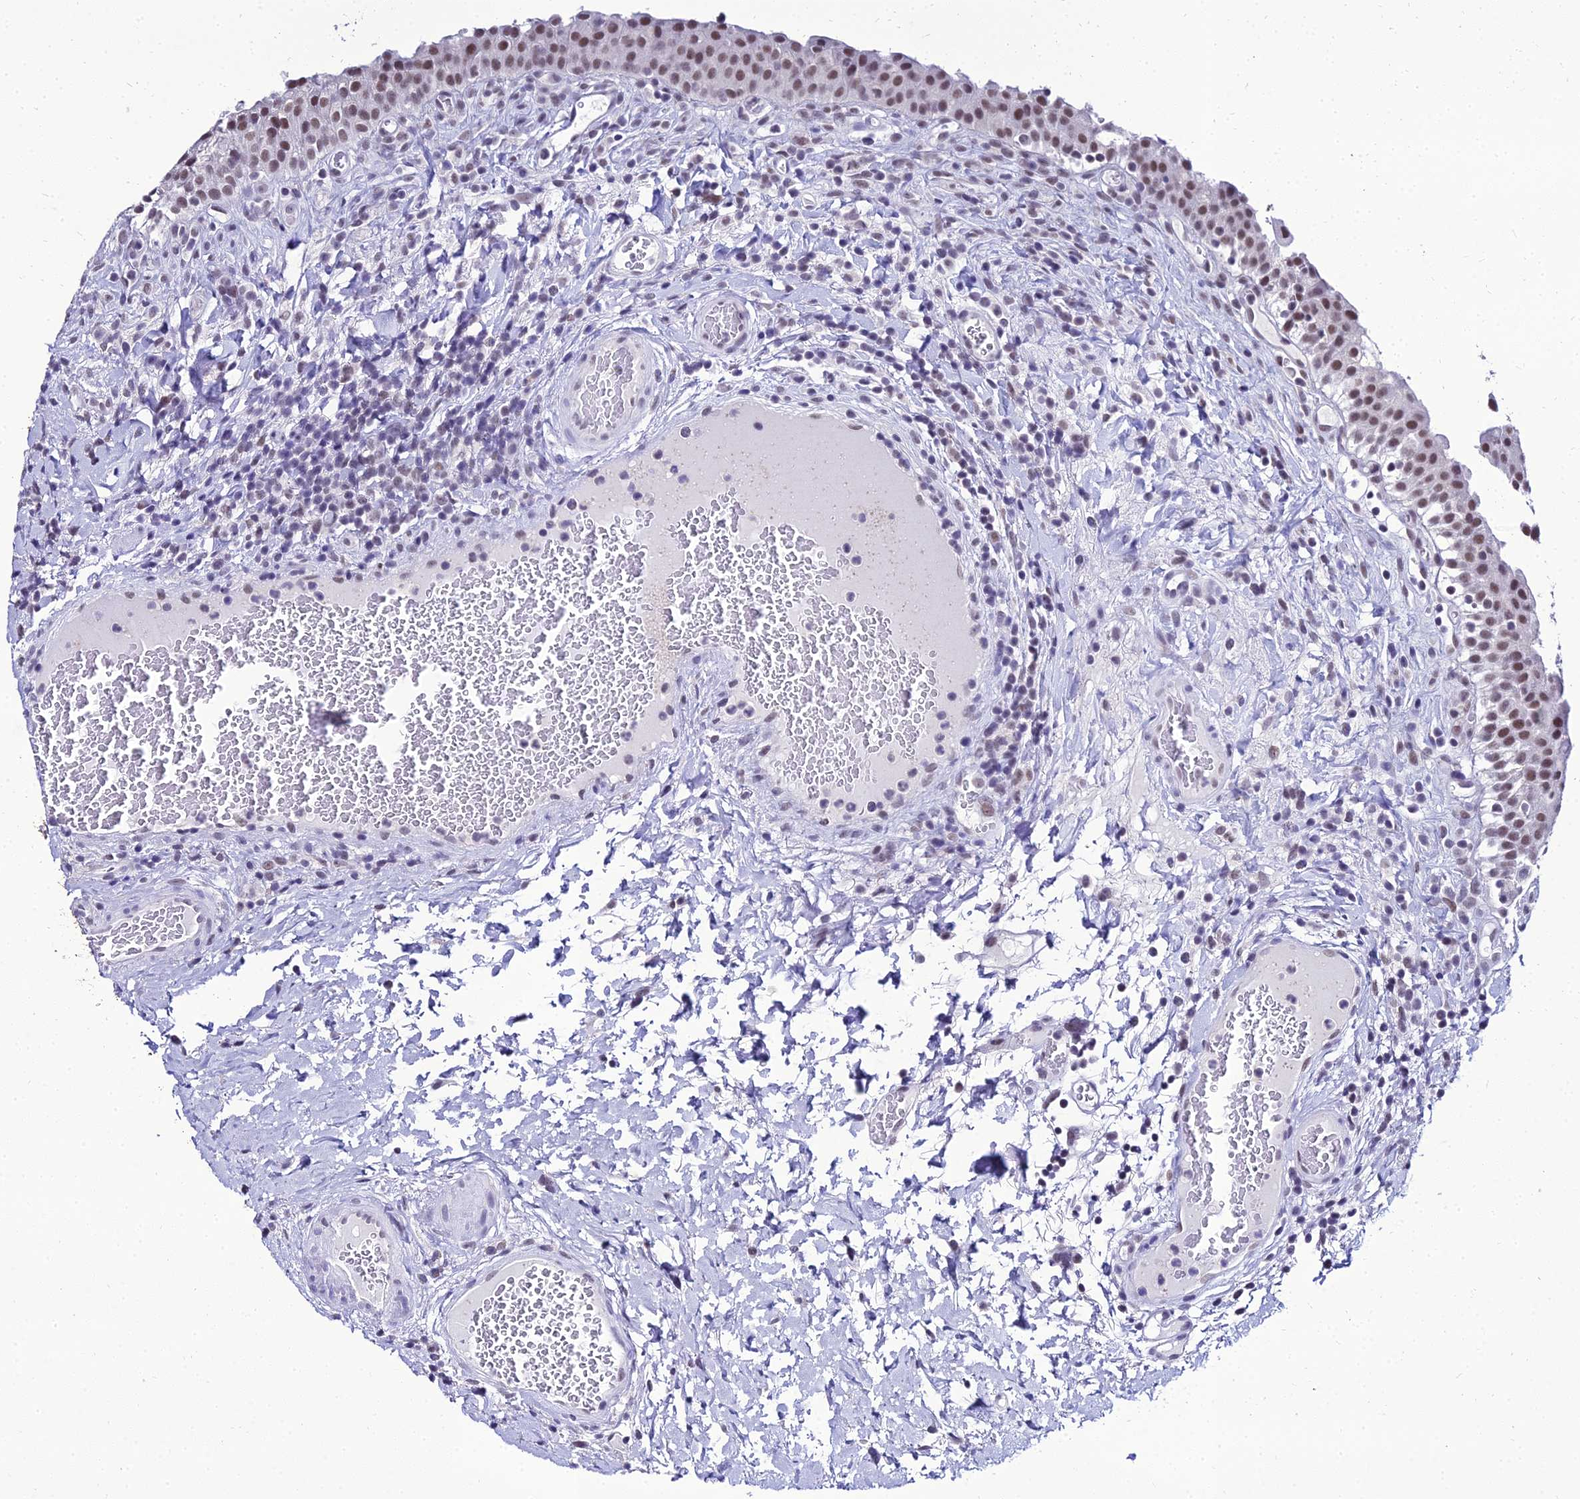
{"staining": {"intensity": "moderate", "quantity": ">75%", "location": "nuclear"}, "tissue": "urinary bladder", "cell_type": "Urothelial cells", "image_type": "normal", "snomed": [{"axis": "morphology", "description": "Normal tissue, NOS"}, {"axis": "morphology", "description": "Inflammation, NOS"}, {"axis": "topography", "description": "Urinary bladder"}], "caption": "Brown immunohistochemical staining in normal urinary bladder exhibits moderate nuclear positivity in approximately >75% of urothelial cells. The protein is shown in brown color, while the nuclei are stained blue.", "gene": "PPP4R2", "patient": {"sex": "male", "age": 64}}